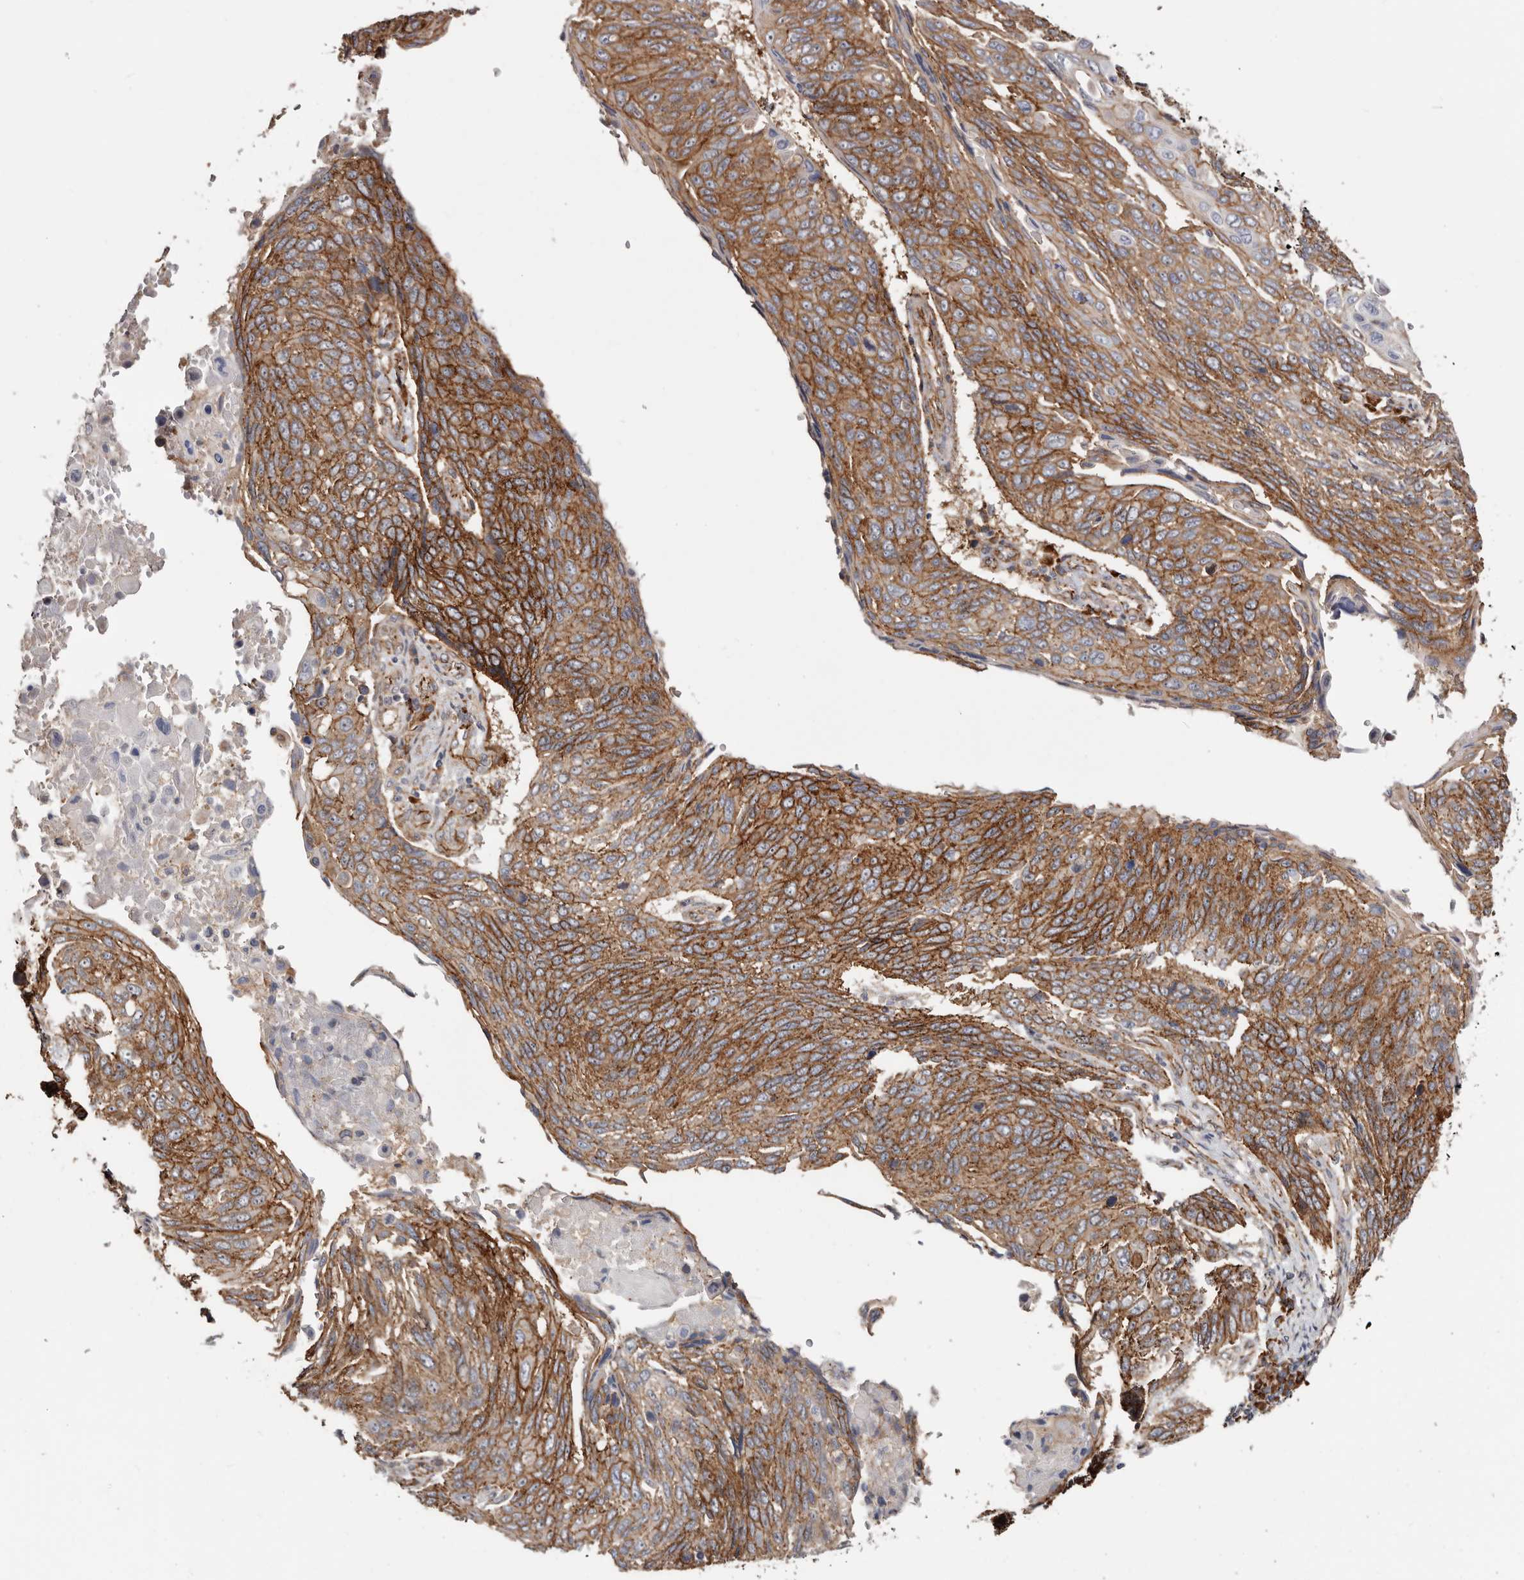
{"staining": {"intensity": "strong", "quantity": ">75%", "location": "cytoplasmic/membranous"}, "tissue": "lung cancer", "cell_type": "Tumor cells", "image_type": "cancer", "snomed": [{"axis": "morphology", "description": "Squamous cell carcinoma, NOS"}, {"axis": "topography", "description": "Lung"}], "caption": "Human lung squamous cell carcinoma stained with a protein marker displays strong staining in tumor cells.", "gene": "CTNNB1", "patient": {"sex": "male", "age": 66}}